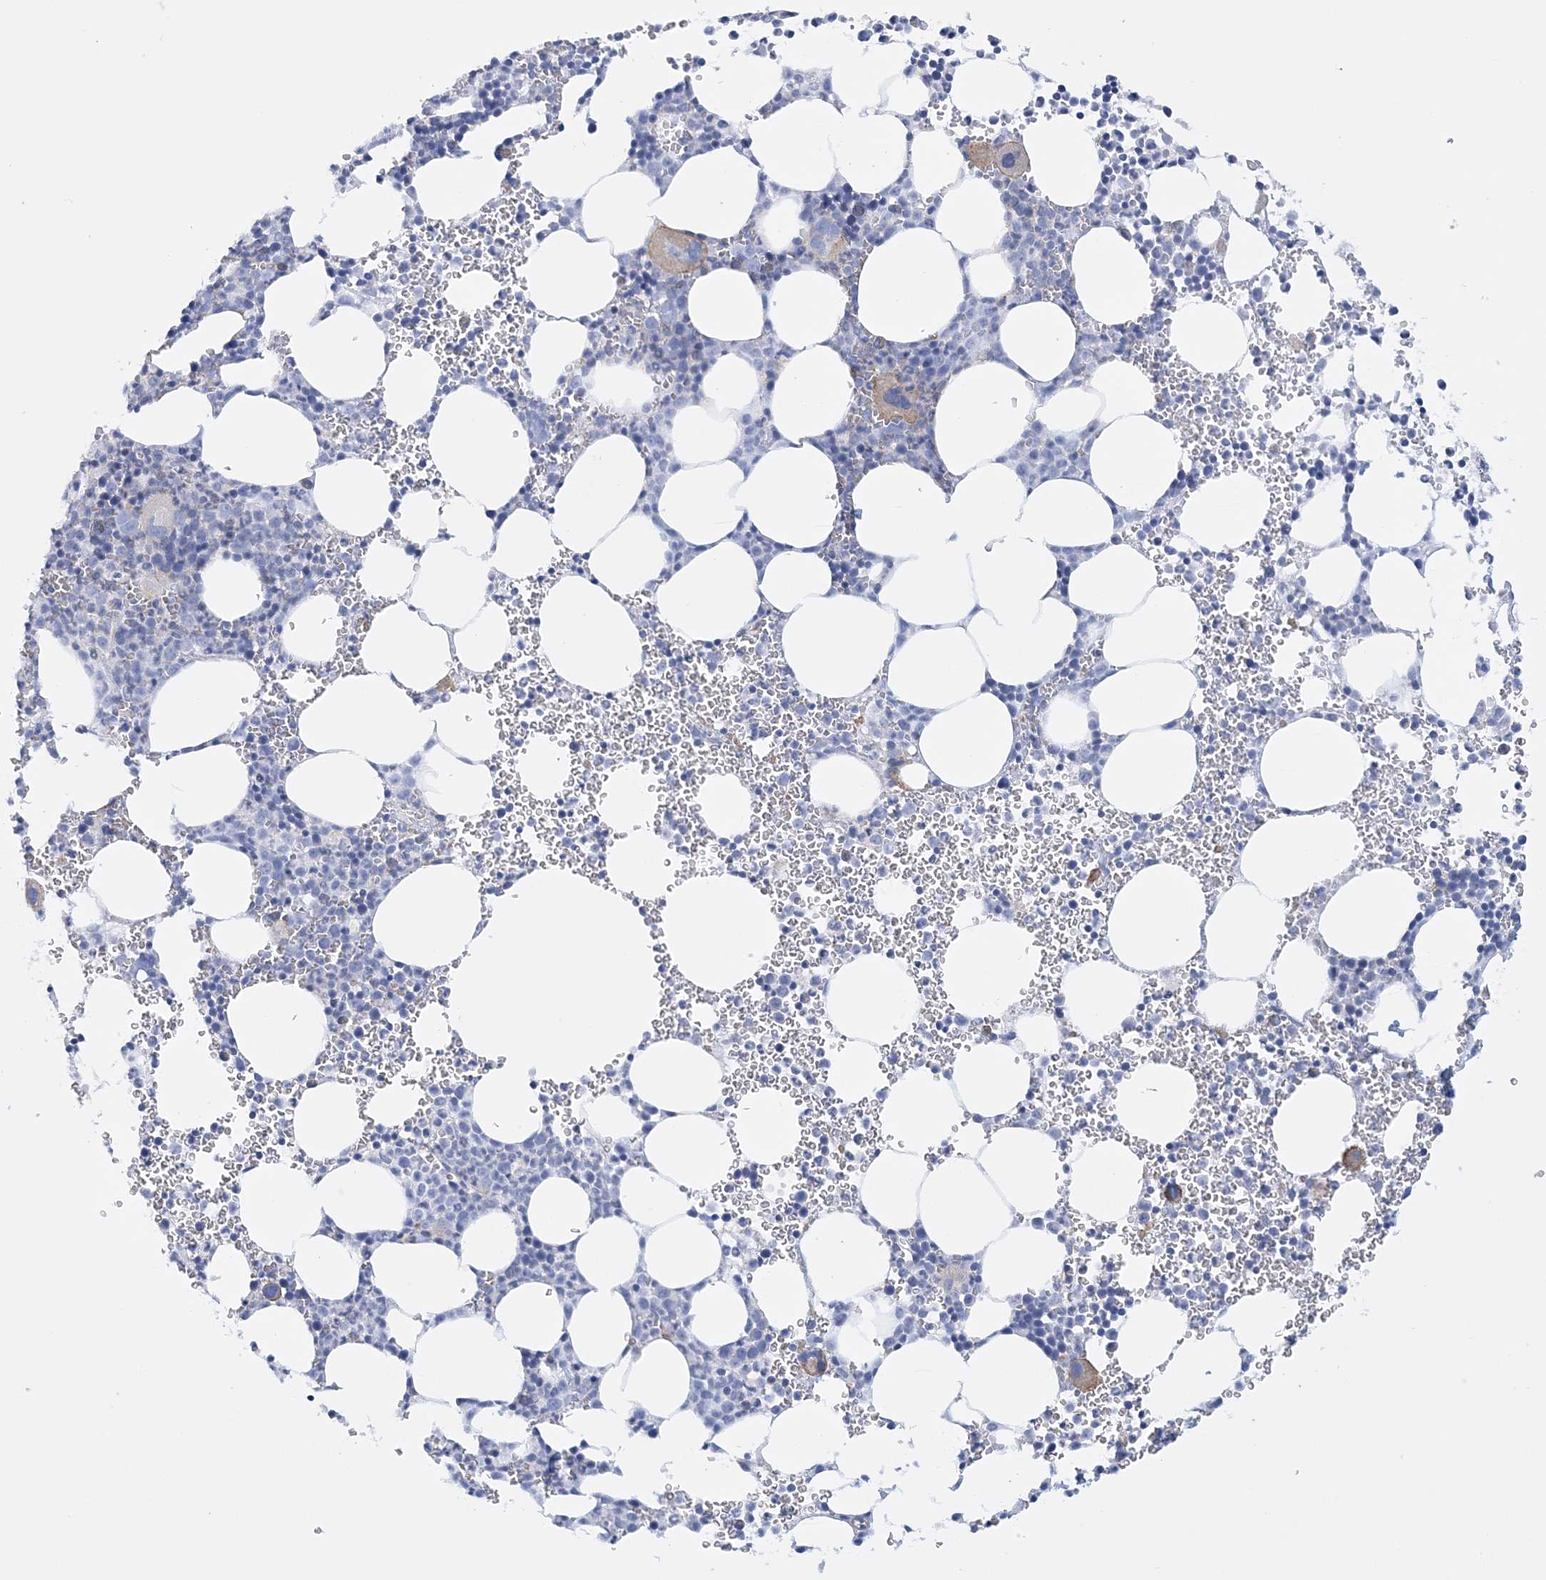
{"staining": {"intensity": "weak", "quantity": "<25%", "location": "cytoplasmic/membranous"}, "tissue": "bone marrow", "cell_type": "Hematopoietic cells", "image_type": "normal", "snomed": [{"axis": "morphology", "description": "Normal tissue, NOS"}, {"axis": "topography", "description": "Bone marrow"}], "caption": "Image shows no significant protein expression in hematopoietic cells of unremarkable bone marrow.", "gene": "C11orf21", "patient": {"sex": "female", "age": 78}}